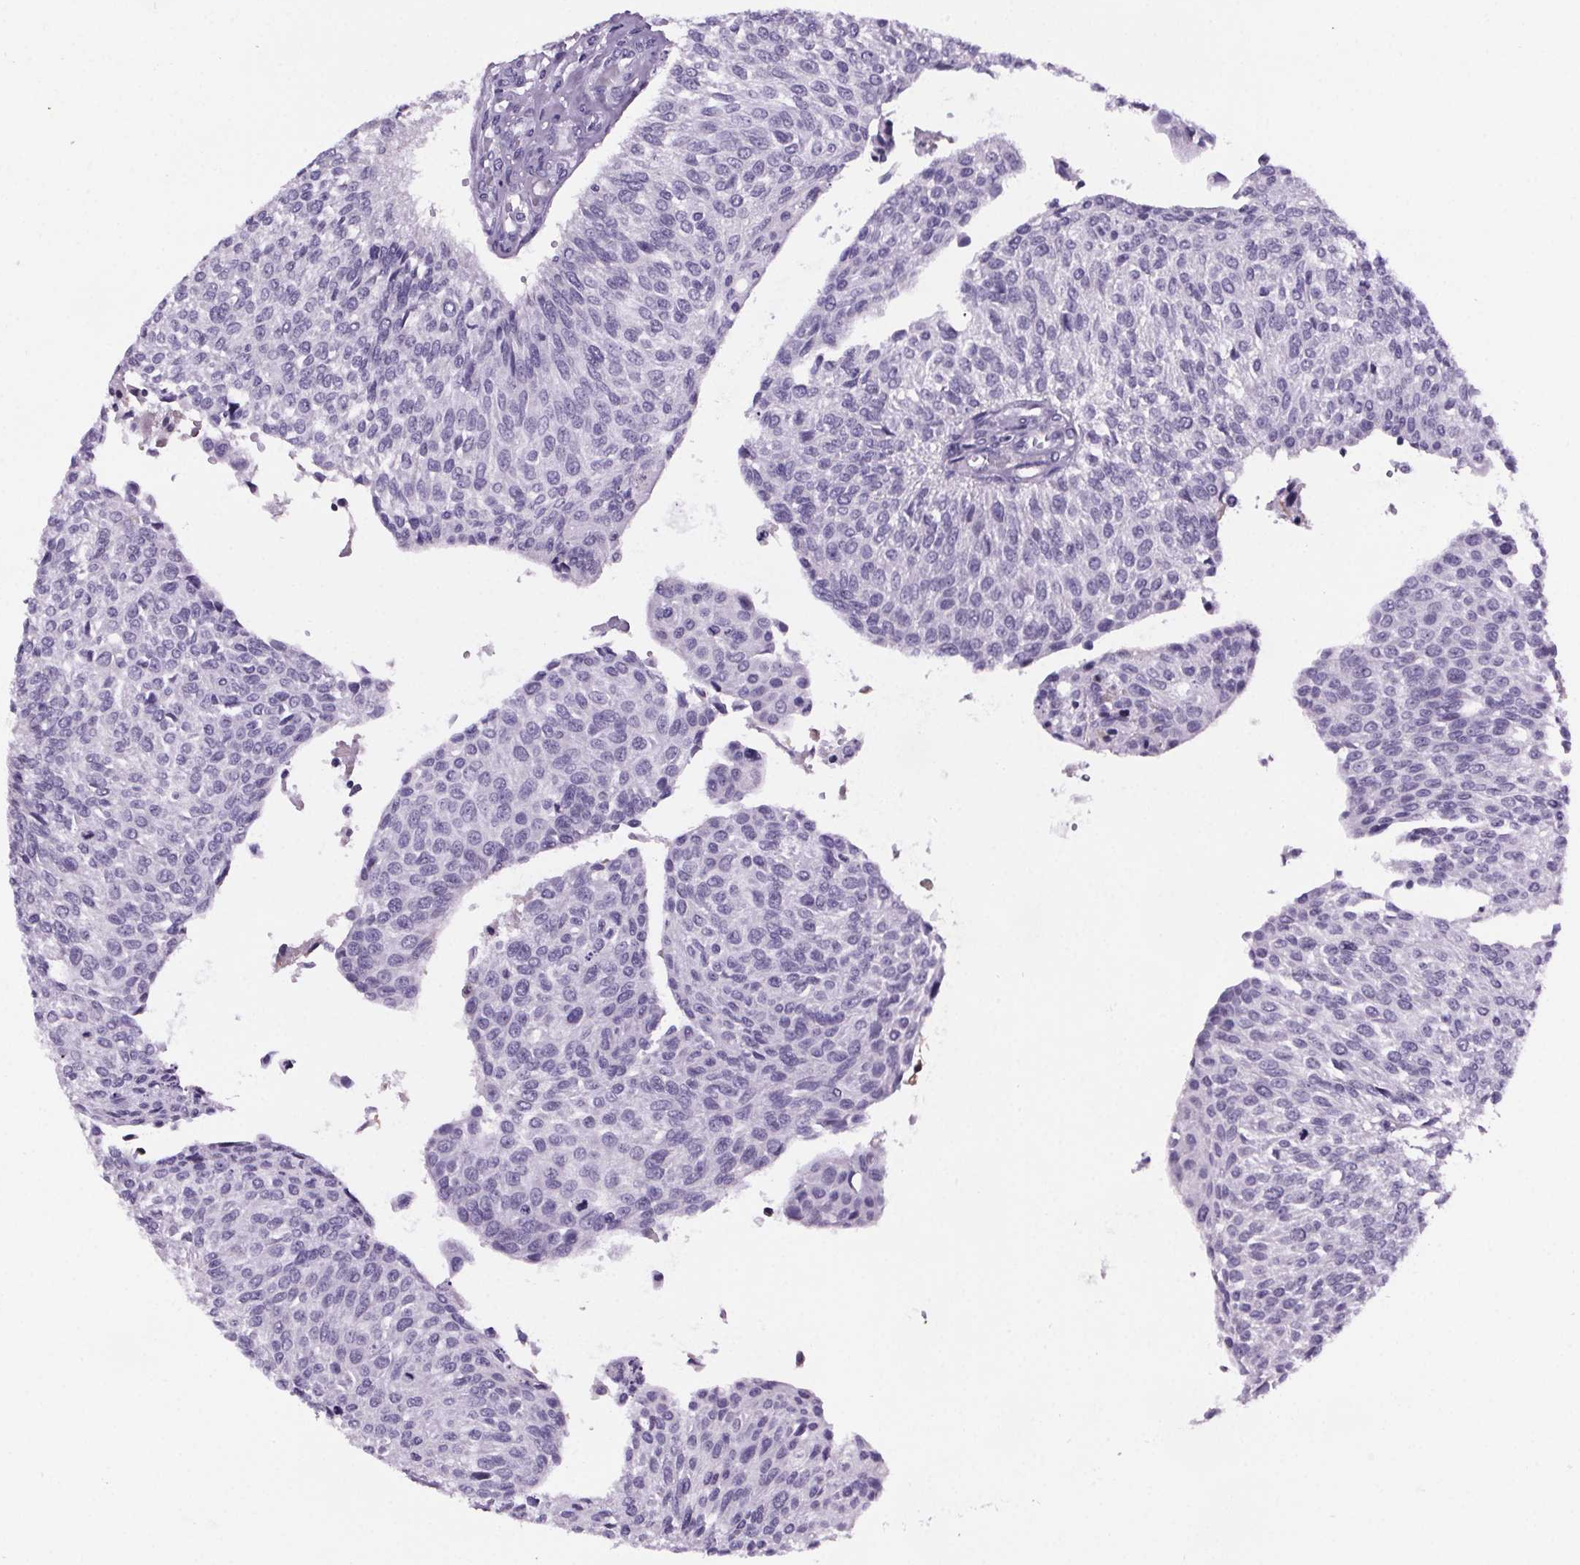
{"staining": {"intensity": "negative", "quantity": "none", "location": "none"}, "tissue": "urothelial cancer", "cell_type": "Tumor cells", "image_type": "cancer", "snomed": [{"axis": "morphology", "description": "Urothelial carcinoma, NOS"}, {"axis": "topography", "description": "Urinary bladder"}], "caption": "Immunohistochemistry (IHC) of urothelial cancer reveals no staining in tumor cells.", "gene": "CUBN", "patient": {"sex": "male", "age": 55}}